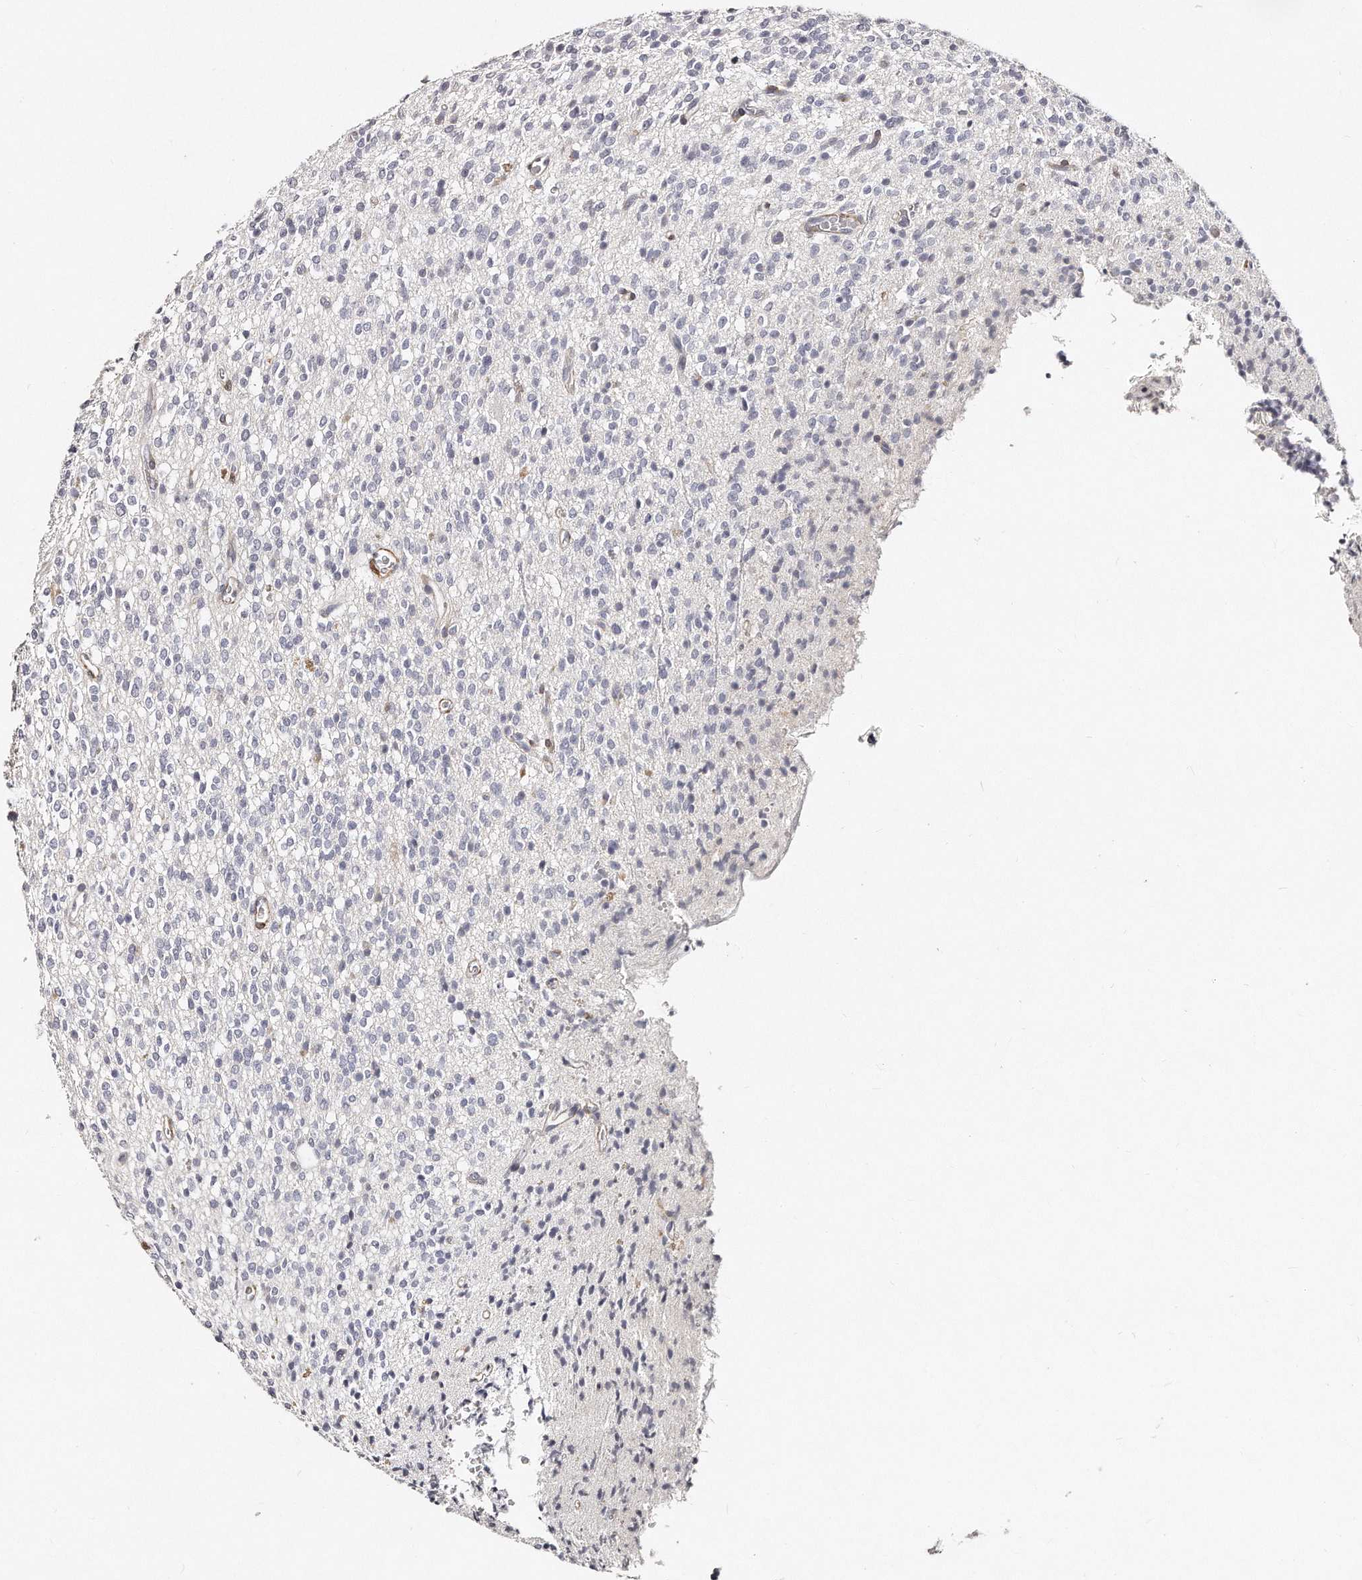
{"staining": {"intensity": "negative", "quantity": "none", "location": "none"}, "tissue": "glioma", "cell_type": "Tumor cells", "image_type": "cancer", "snomed": [{"axis": "morphology", "description": "Glioma, malignant, High grade"}, {"axis": "topography", "description": "Brain"}], "caption": "This is a image of immunohistochemistry (IHC) staining of high-grade glioma (malignant), which shows no staining in tumor cells.", "gene": "LMOD1", "patient": {"sex": "male", "age": 34}}